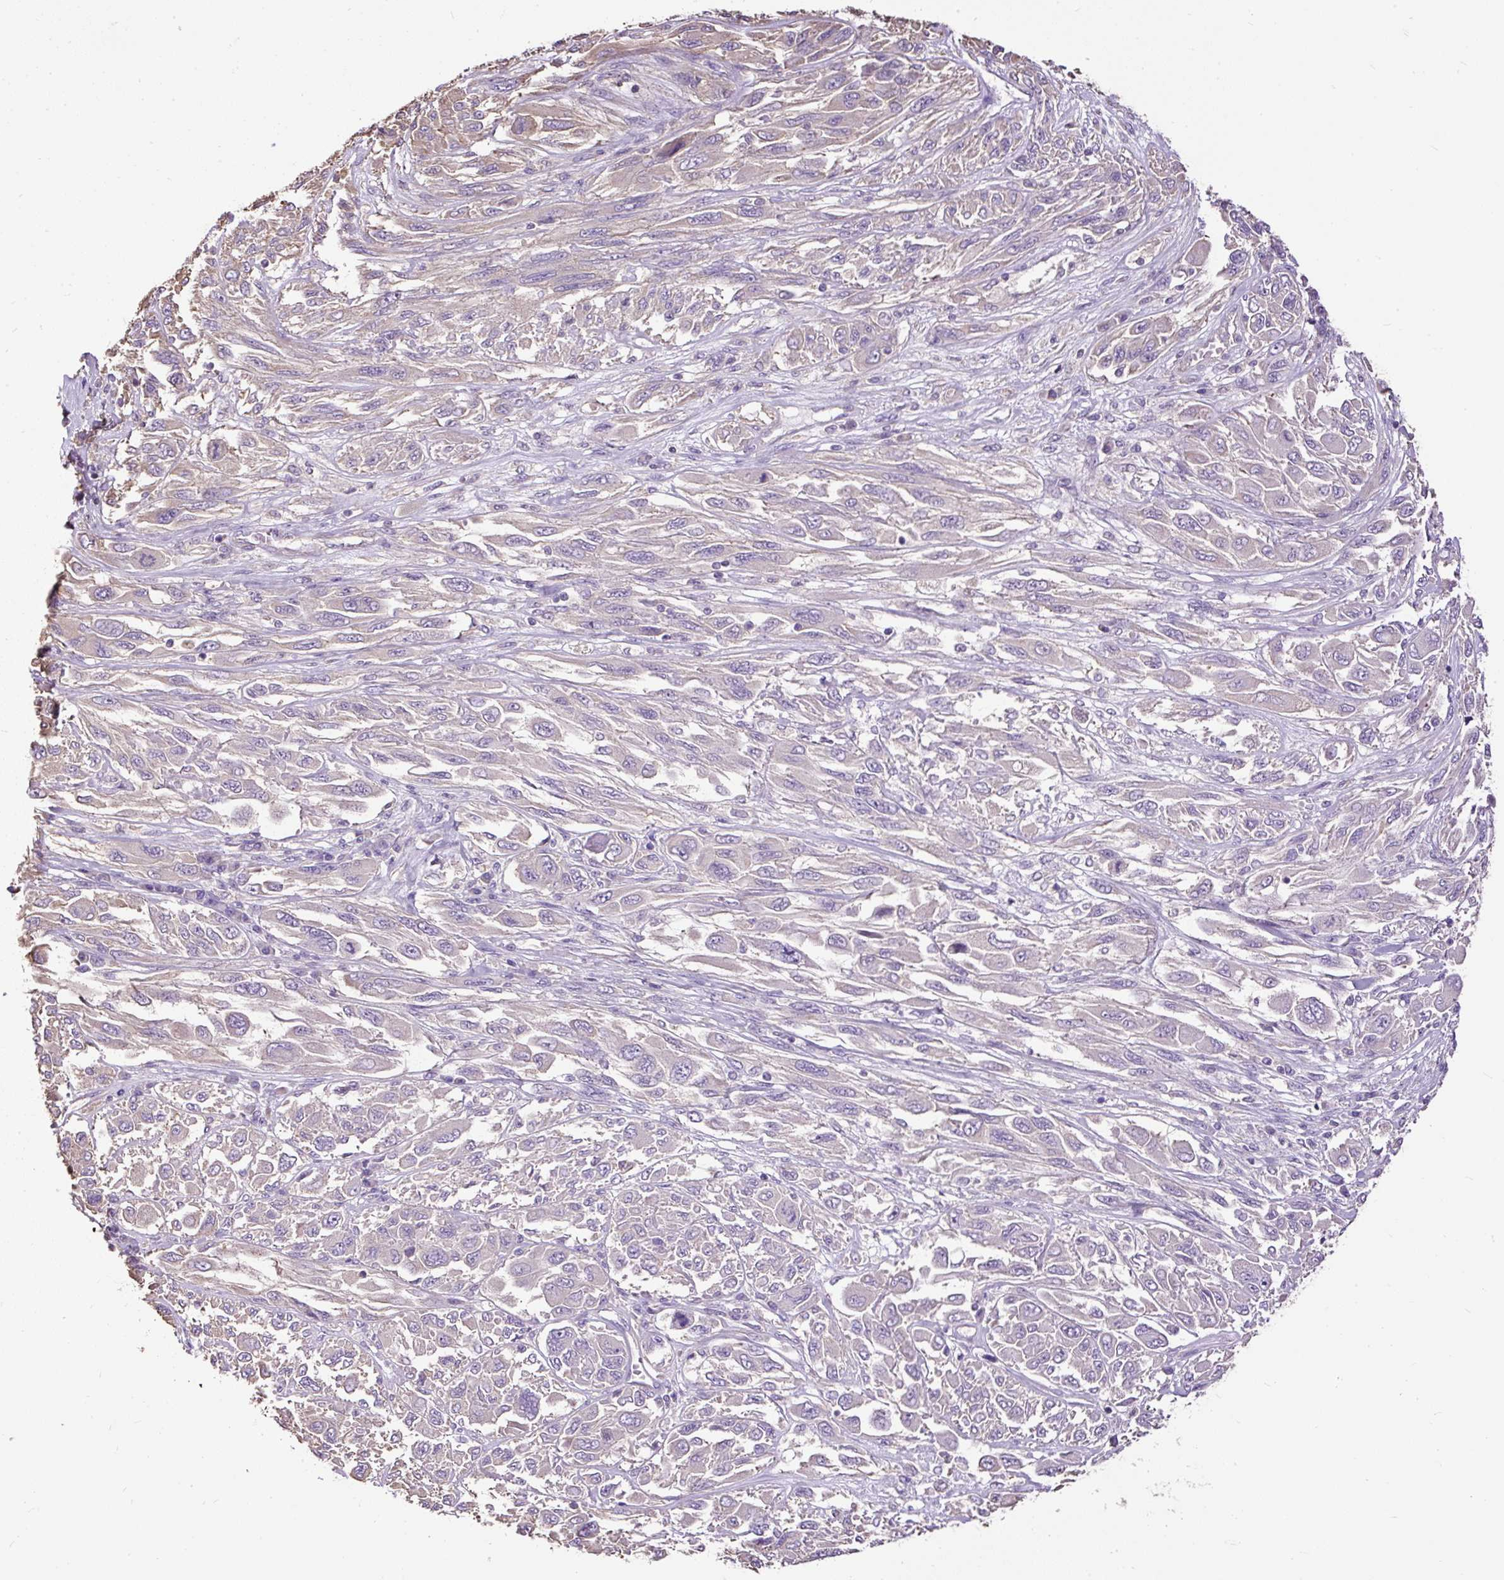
{"staining": {"intensity": "weak", "quantity": "<25%", "location": "cytoplasmic/membranous"}, "tissue": "melanoma", "cell_type": "Tumor cells", "image_type": "cancer", "snomed": [{"axis": "morphology", "description": "Malignant melanoma, NOS"}, {"axis": "topography", "description": "Skin"}], "caption": "This is an immunohistochemistry histopathology image of human melanoma. There is no expression in tumor cells.", "gene": "PDIA2", "patient": {"sex": "female", "age": 91}}